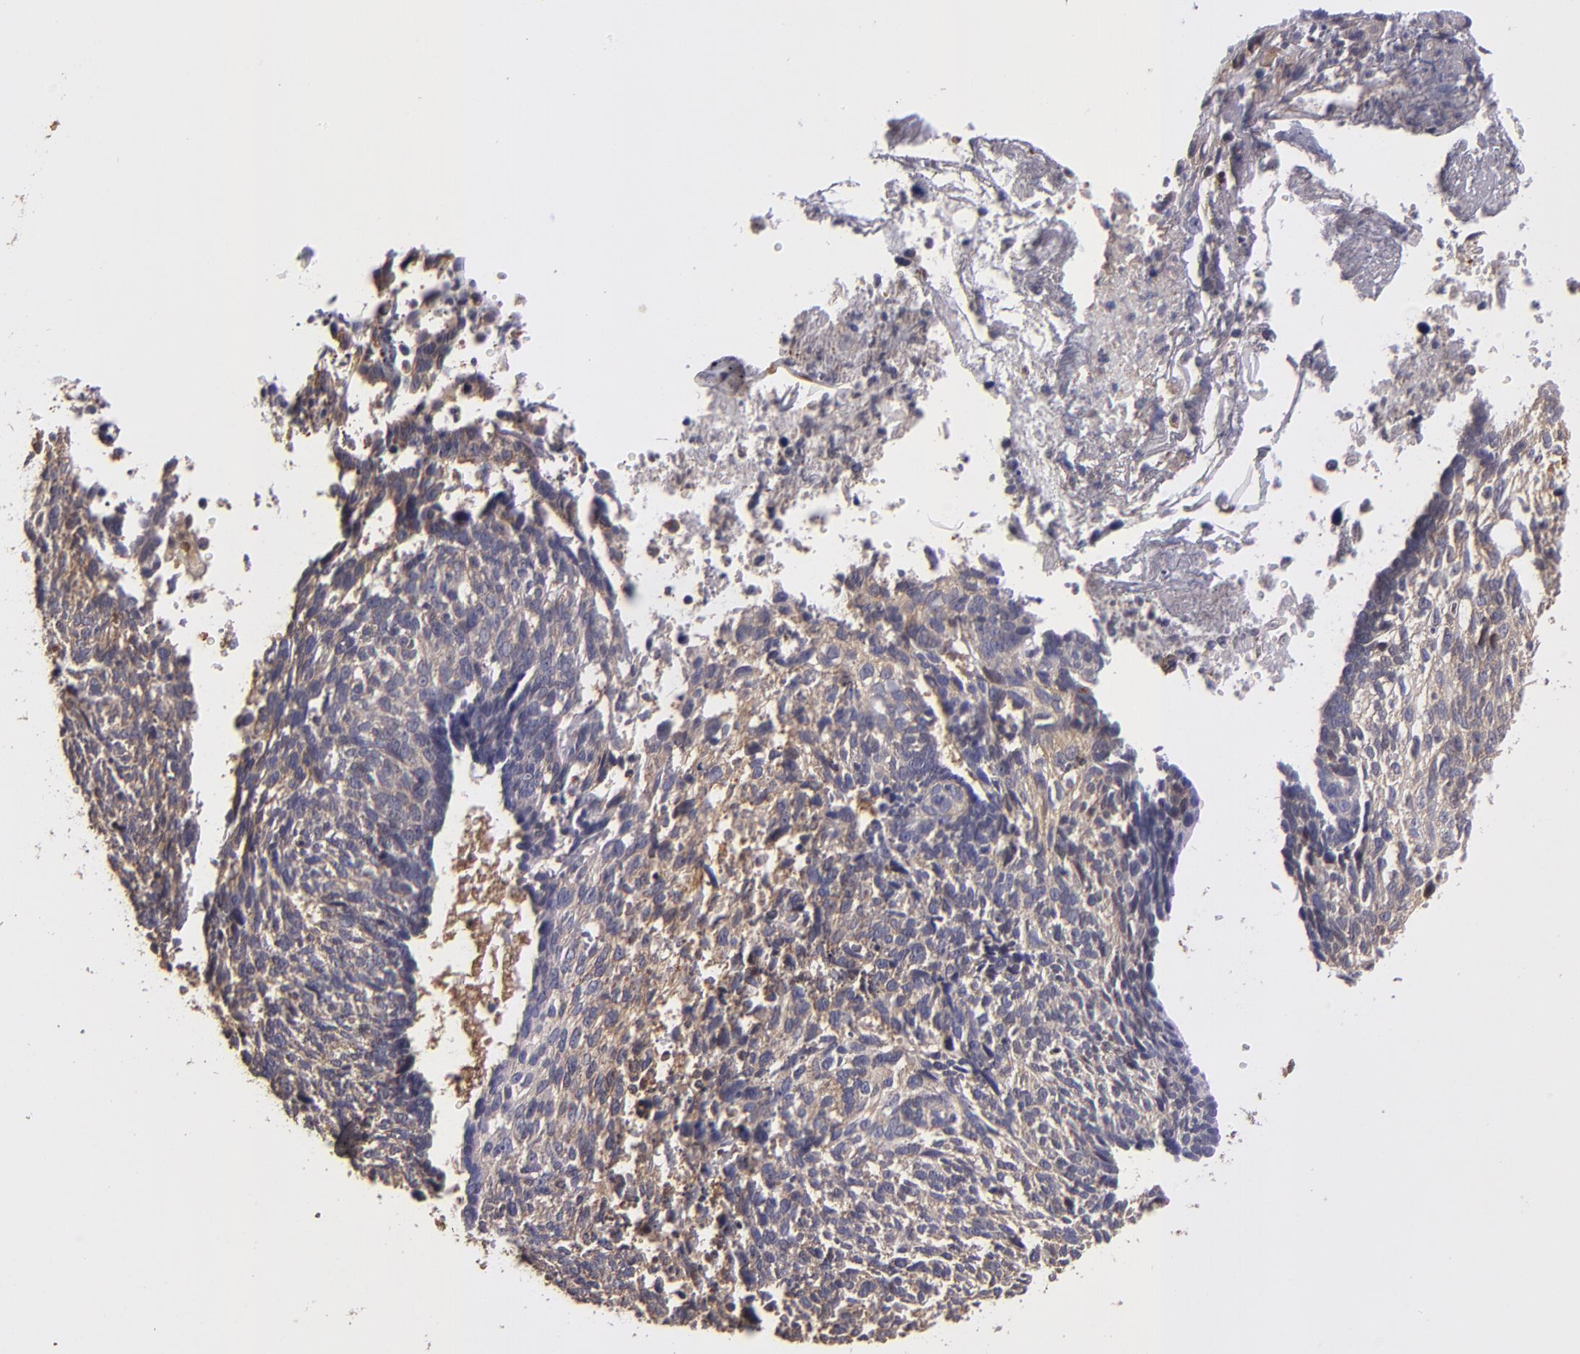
{"staining": {"intensity": "weak", "quantity": "25%-75%", "location": "cytoplasmic/membranous"}, "tissue": "skin cancer", "cell_type": "Tumor cells", "image_type": "cancer", "snomed": [{"axis": "morphology", "description": "Basal cell carcinoma"}, {"axis": "topography", "description": "Skin"}], "caption": "Immunohistochemistry micrograph of neoplastic tissue: skin cancer stained using immunohistochemistry (IHC) reveals low levels of weak protein expression localized specifically in the cytoplasmic/membranous of tumor cells, appearing as a cytoplasmic/membranous brown color.", "gene": "CARS1", "patient": {"sex": "male", "age": 72}}